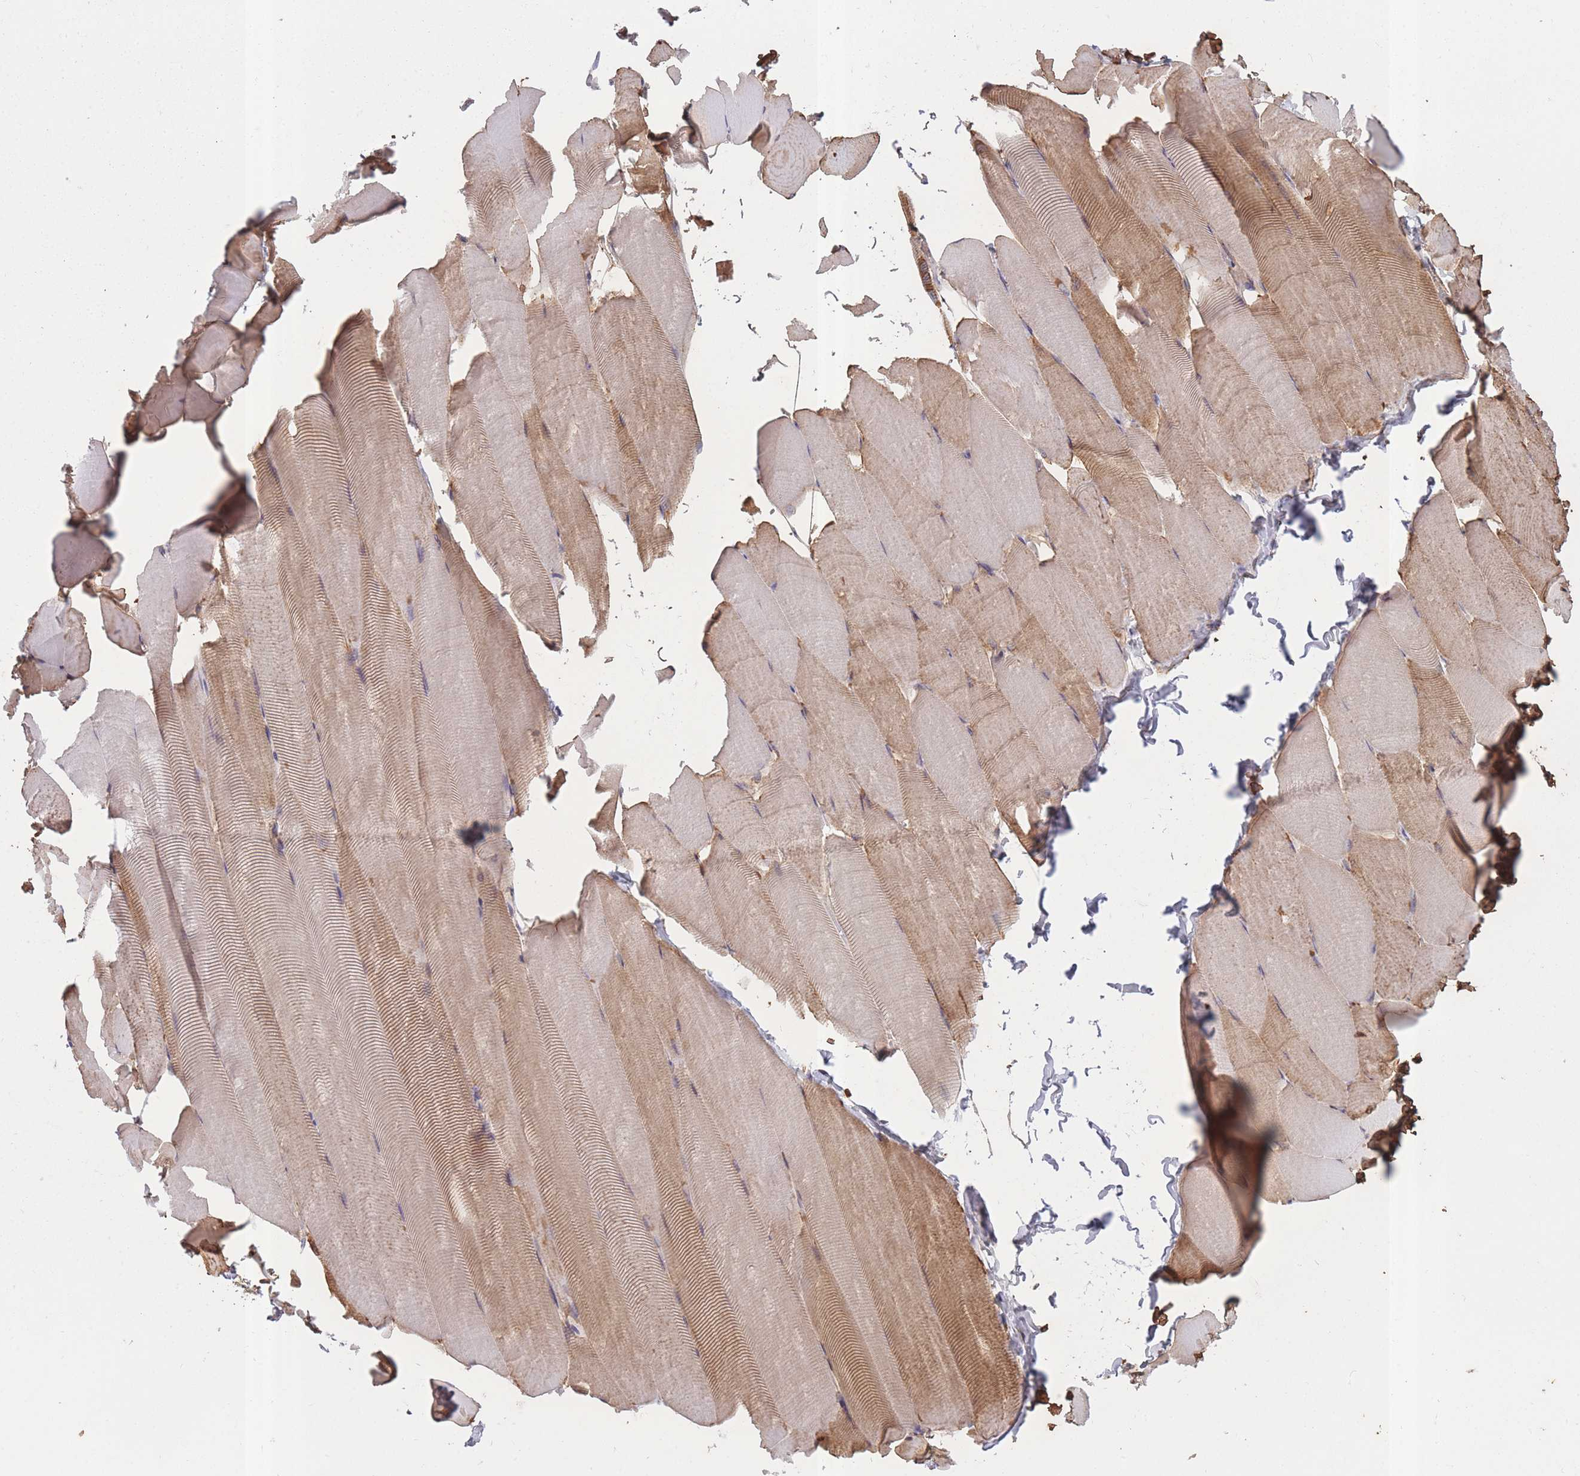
{"staining": {"intensity": "weak", "quantity": "25%-75%", "location": "cytoplasmic/membranous"}, "tissue": "skeletal muscle", "cell_type": "Myocytes", "image_type": "normal", "snomed": [{"axis": "morphology", "description": "Normal tissue, NOS"}, {"axis": "topography", "description": "Skeletal muscle"}], "caption": "DAB (3,3'-diaminobenzidine) immunohistochemical staining of benign skeletal muscle shows weak cytoplasmic/membranous protein positivity in about 25%-75% of myocytes.", "gene": "KAT2A", "patient": {"sex": "male", "age": 25}}